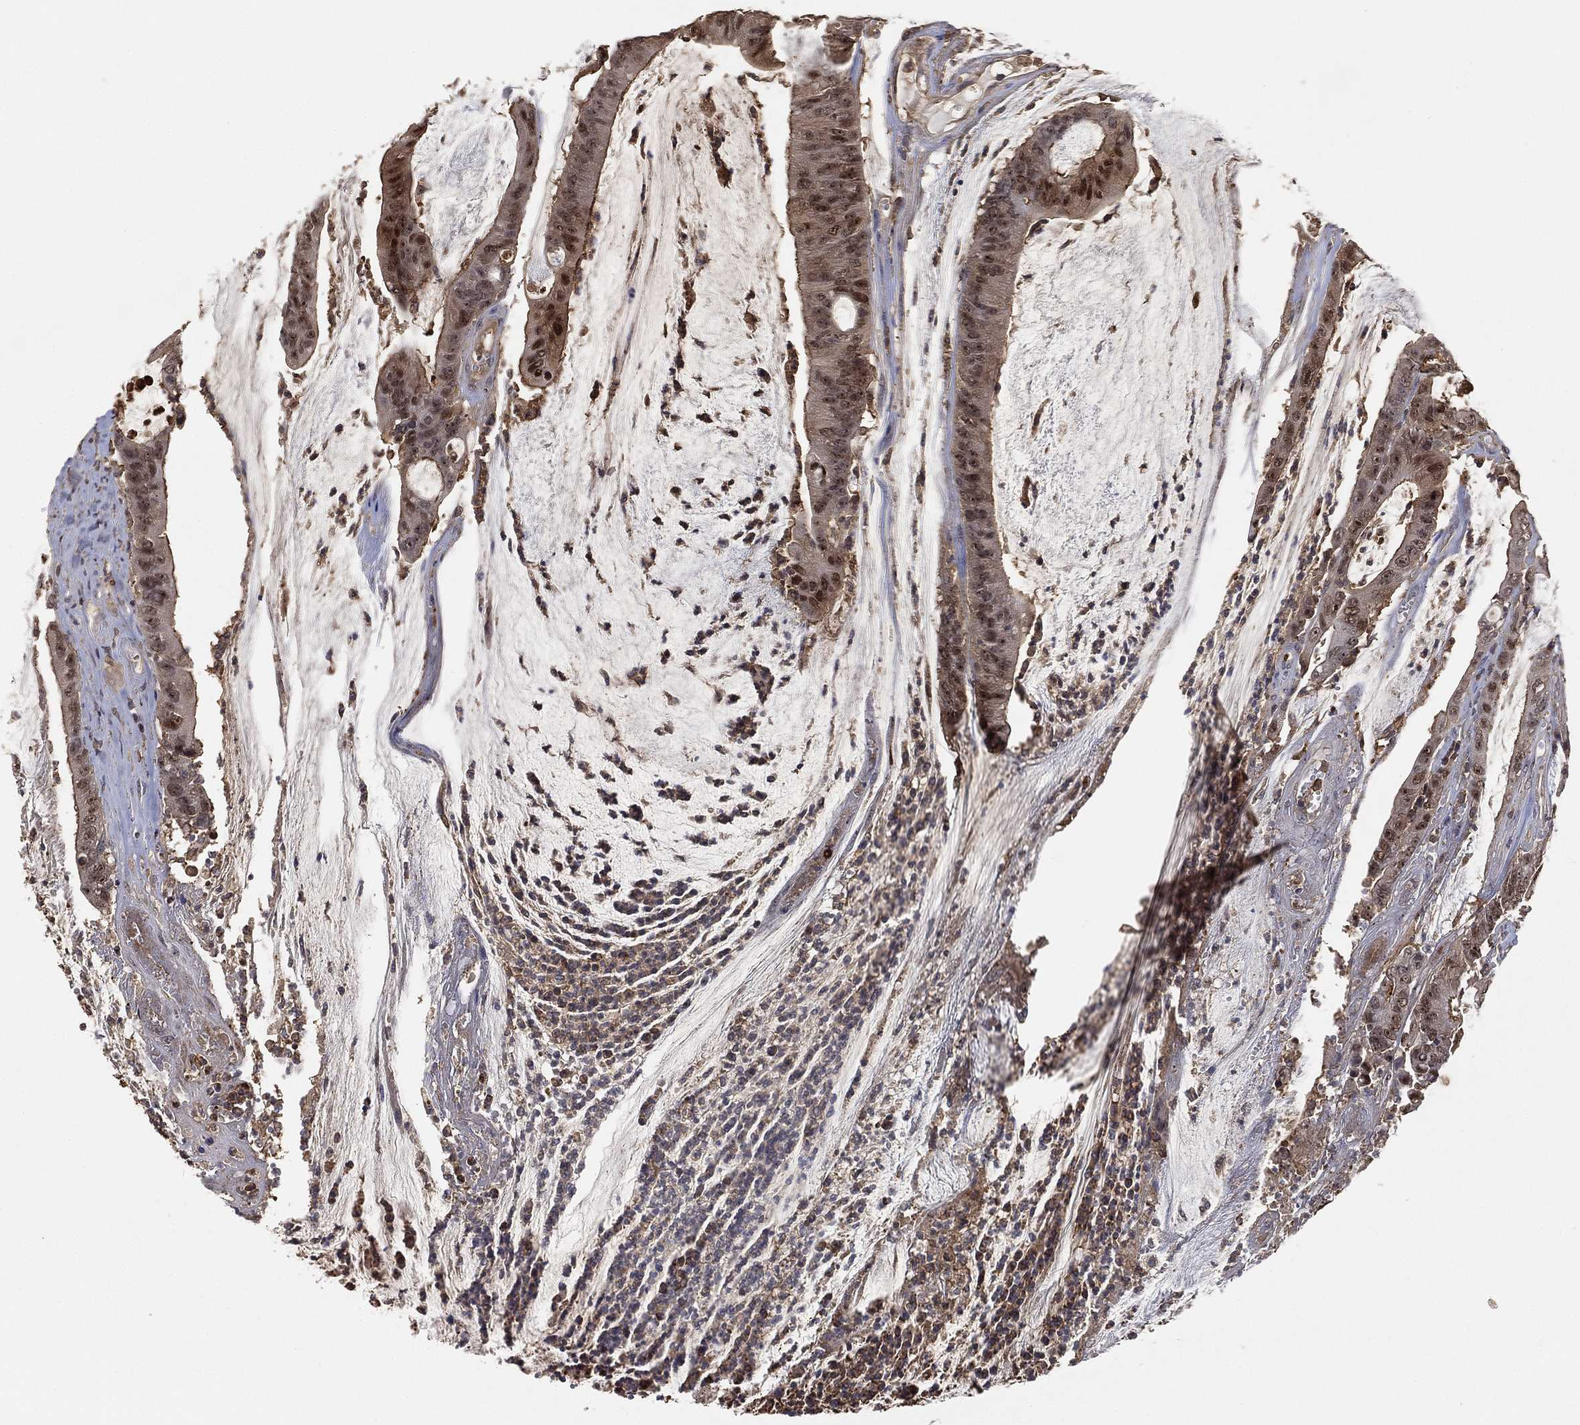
{"staining": {"intensity": "moderate", "quantity": "<25%", "location": "cytoplasmic/membranous"}, "tissue": "colorectal cancer", "cell_type": "Tumor cells", "image_type": "cancer", "snomed": [{"axis": "morphology", "description": "Adenocarcinoma, NOS"}, {"axis": "topography", "description": "Colon"}], "caption": "High-power microscopy captured an immunohistochemistry micrograph of colorectal cancer, revealing moderate cytoplasmic/membranous staining in about <25% of tumor cells.", "gene": "CRYL1", "patient": {"sex": "female", "age": 69}}